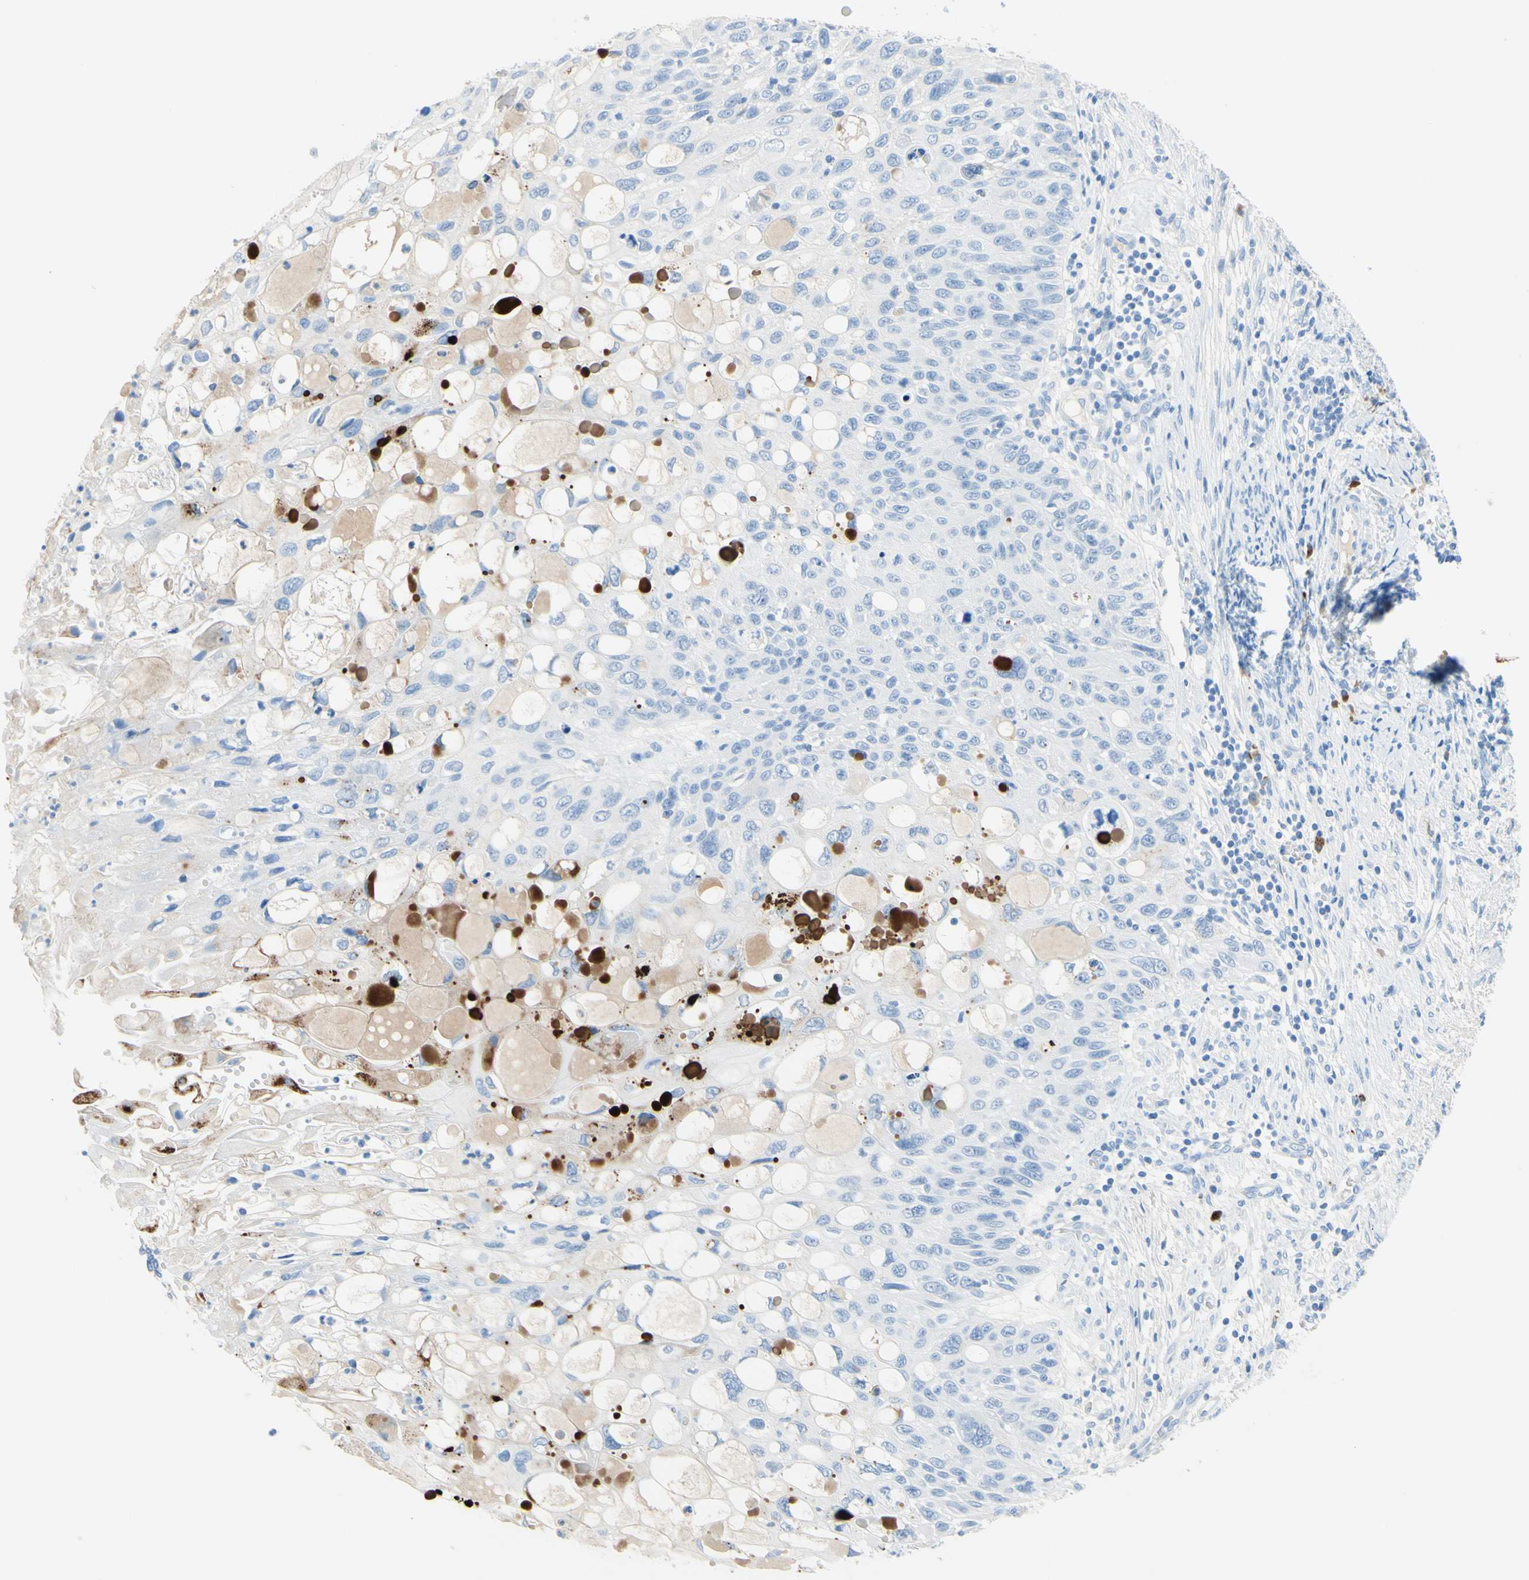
{"staining": {"intensity": "weak", "quantity": "<25%", "location": "cytoplasmic/membranous"}, "tissue": "cervical cancer", "cell_type": "Tumor cells", "image_type": "cancer", "snomed": [{"axis": "morphology", "description": "Squamous cell carcinoma, NOS"}, {"axis": "topography", "description": "Cervix"}], "caption": "This is a histopathology image of immunohistochemistry (IHC) staining of cervical squamous cell carcinoma, which shows no positivity in tumor cells. (Brightfield microscopy of DAB IHC at high magnification).", "gene": "IL6ST", "patient": {"sex": "female", "age": 70}}